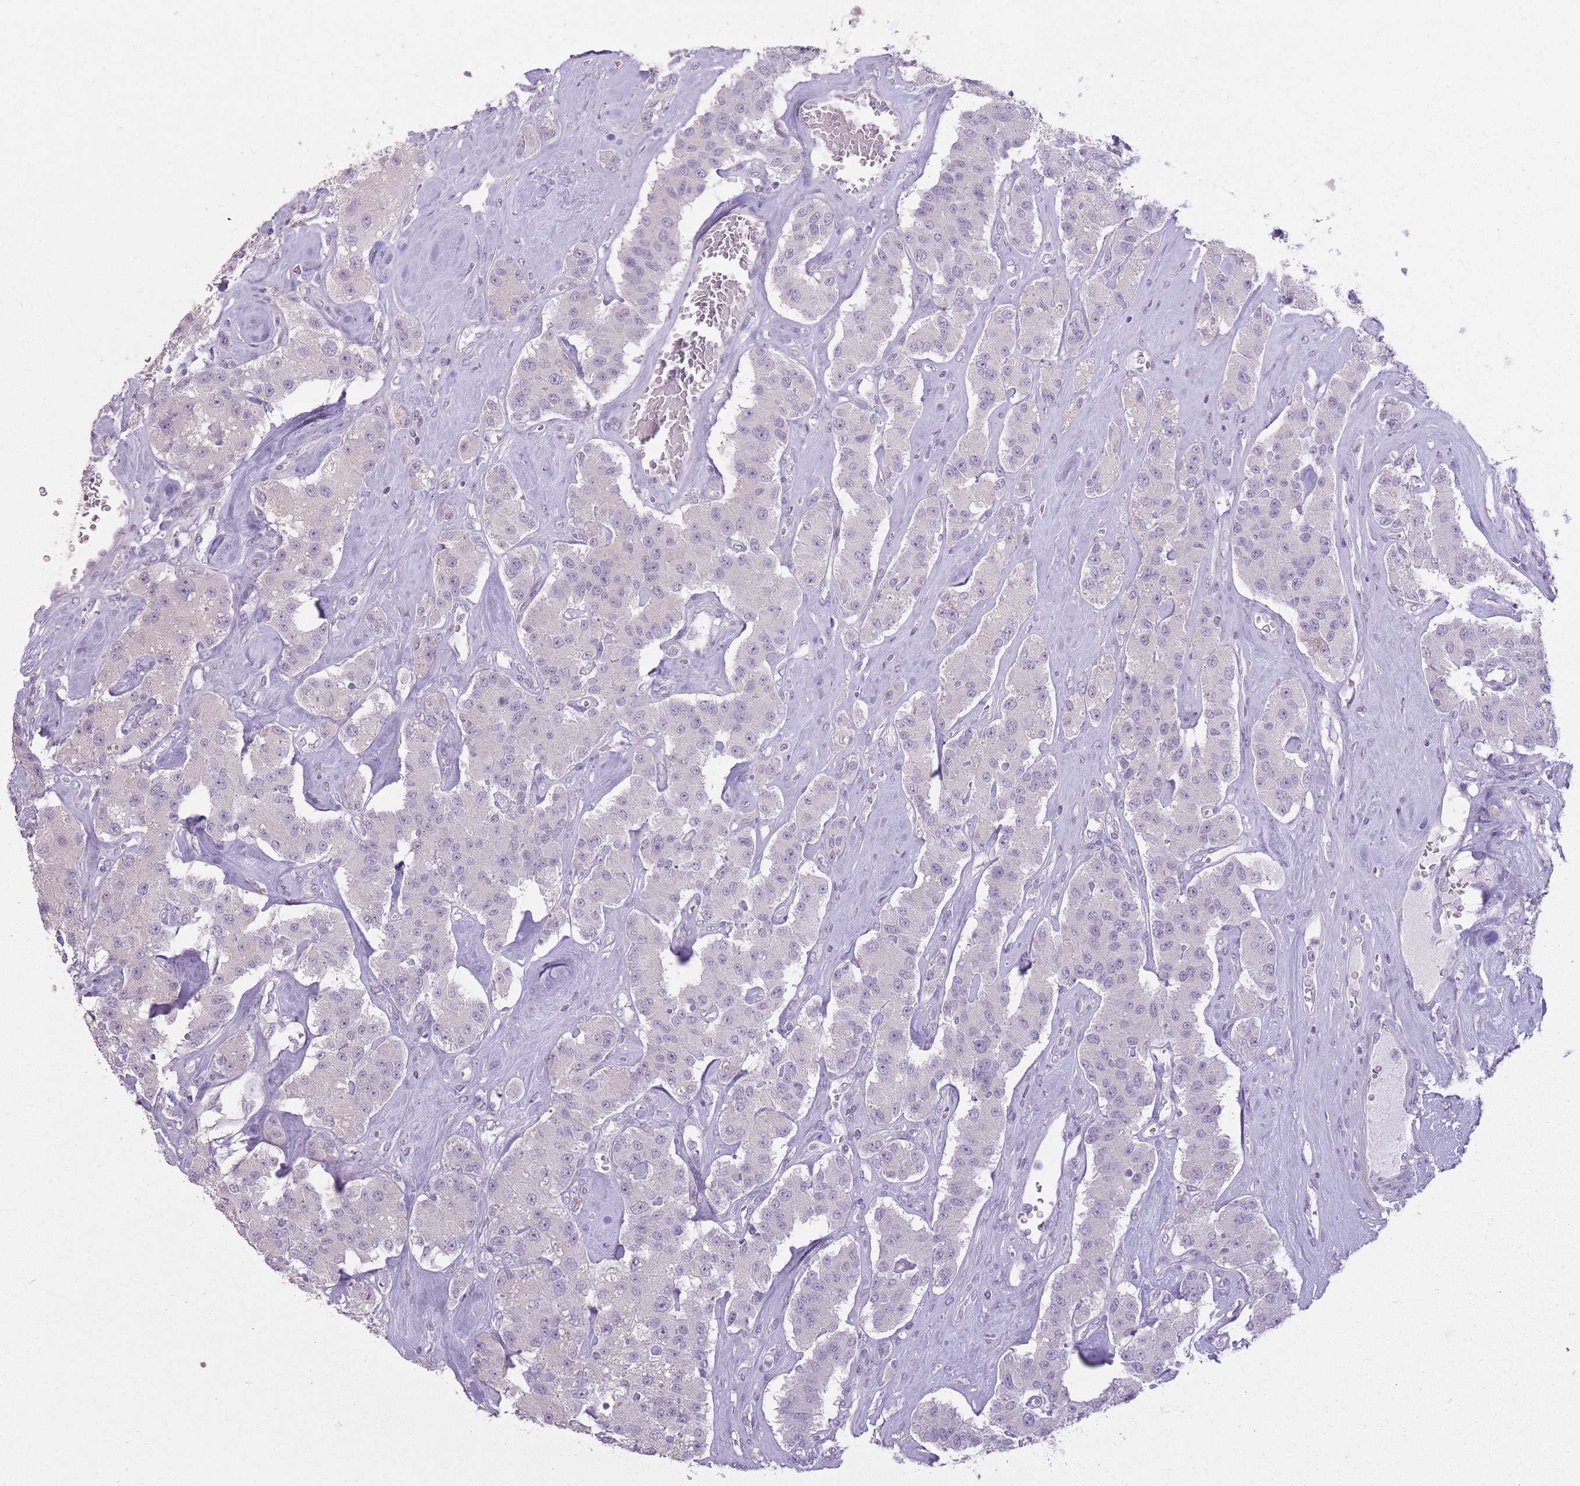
{"staining": {"intensity": "negative", "quantity": "none", "location": "none"}, "tissue": "carcinoid", "cell_type": "Tumor cells", "image_type": "cancer", "snomed": [{"axis": "morphology", "description": "Carcinoid, malignant, NOS"}, {"axis": "topography", "description": "Pancreas"}], "caption": "Protein analysis of carcinoid (malignant) shows no significant positivity in tumor cells.", "gene": "ZBTB24", "patient": {"sex": "male", "age": 41}}